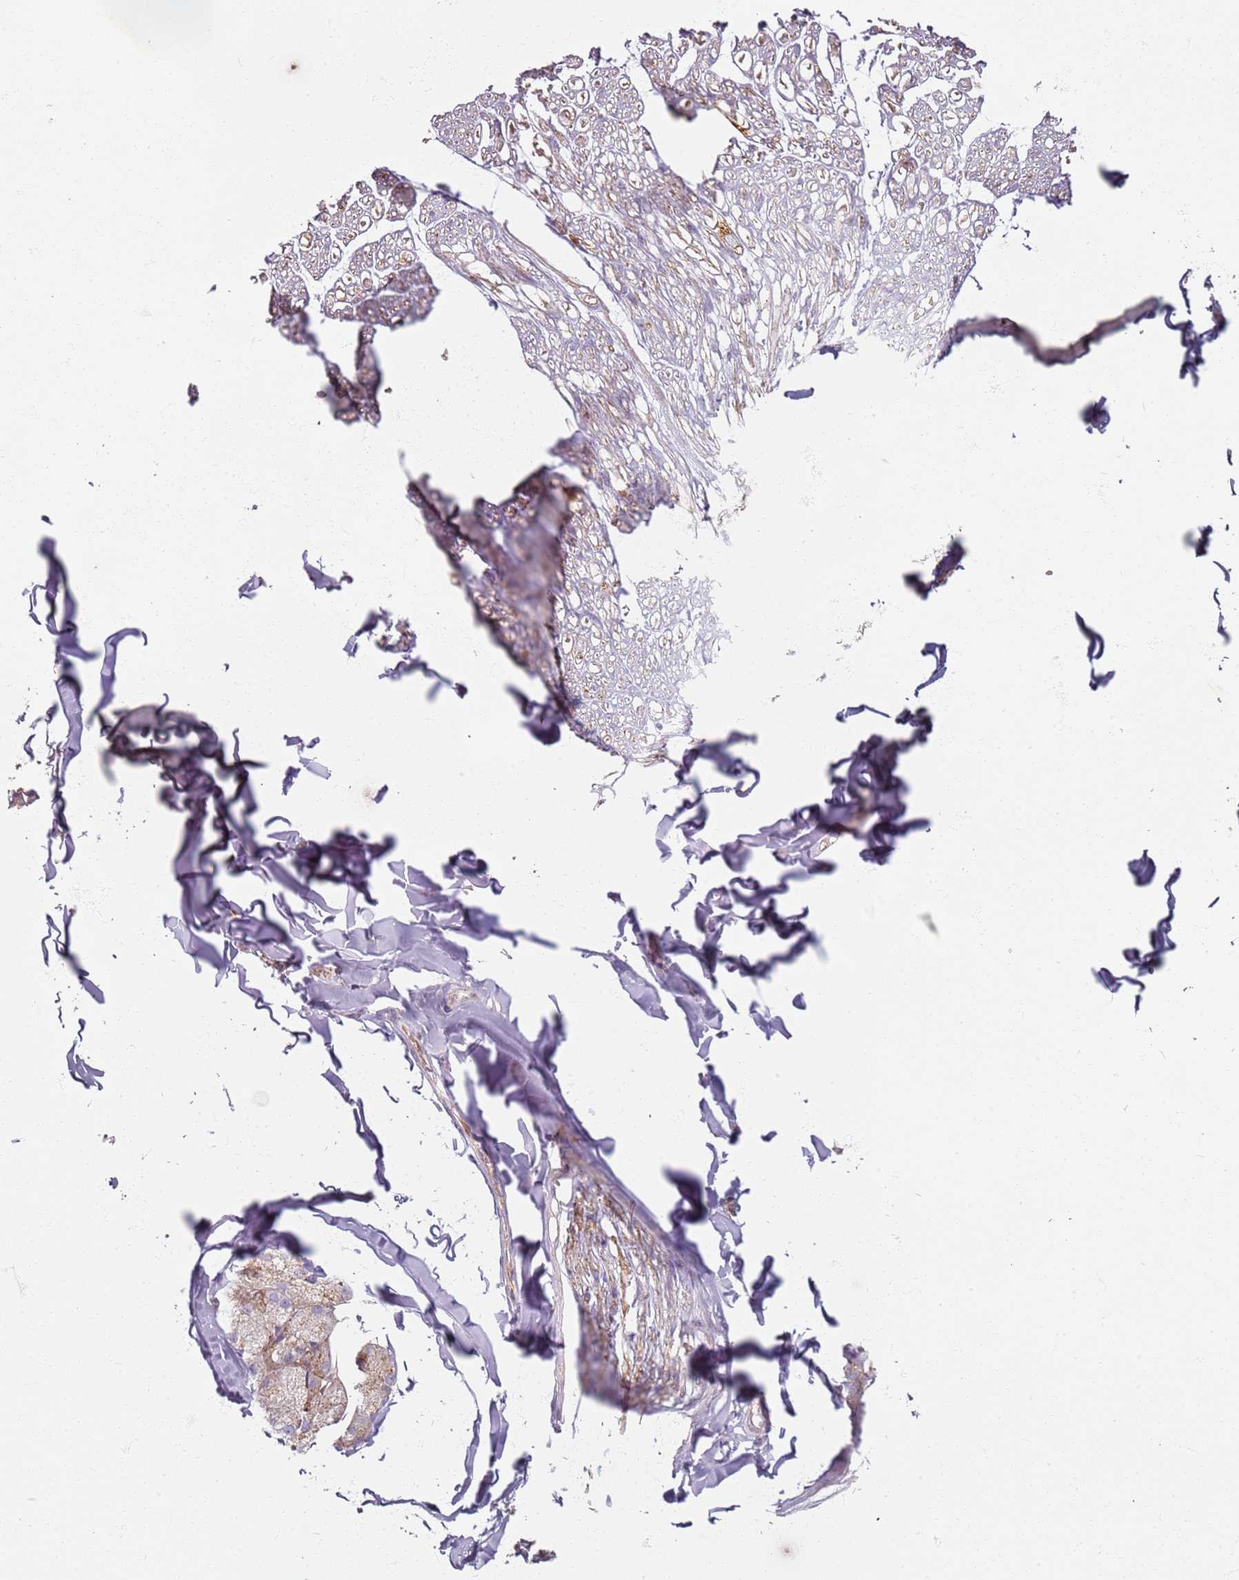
{"staining": {"intensity": "moderate", "quantity": "25%-75%", "location": "cytoplasmic/membranous"}, "tissue": "adipose tissue", "cell_type": "Adipocytes", "image_type": "normal", "snomed": [{"axis": "morphology", "description": "Normal tissue, NOS"}, {"axis": "topography", "description": "Salivary gland"}, {"axis": "topography", "description": "Peripheral nerve tissue"}], "caption": "Adipose tissue stained with a brown dye shows moderate cytoplasmic/membranous positive staining in approximately 25%-75% of adipocytes.", "gene": "PROKR2", "patient": {"sex": "male", "age": 38}}